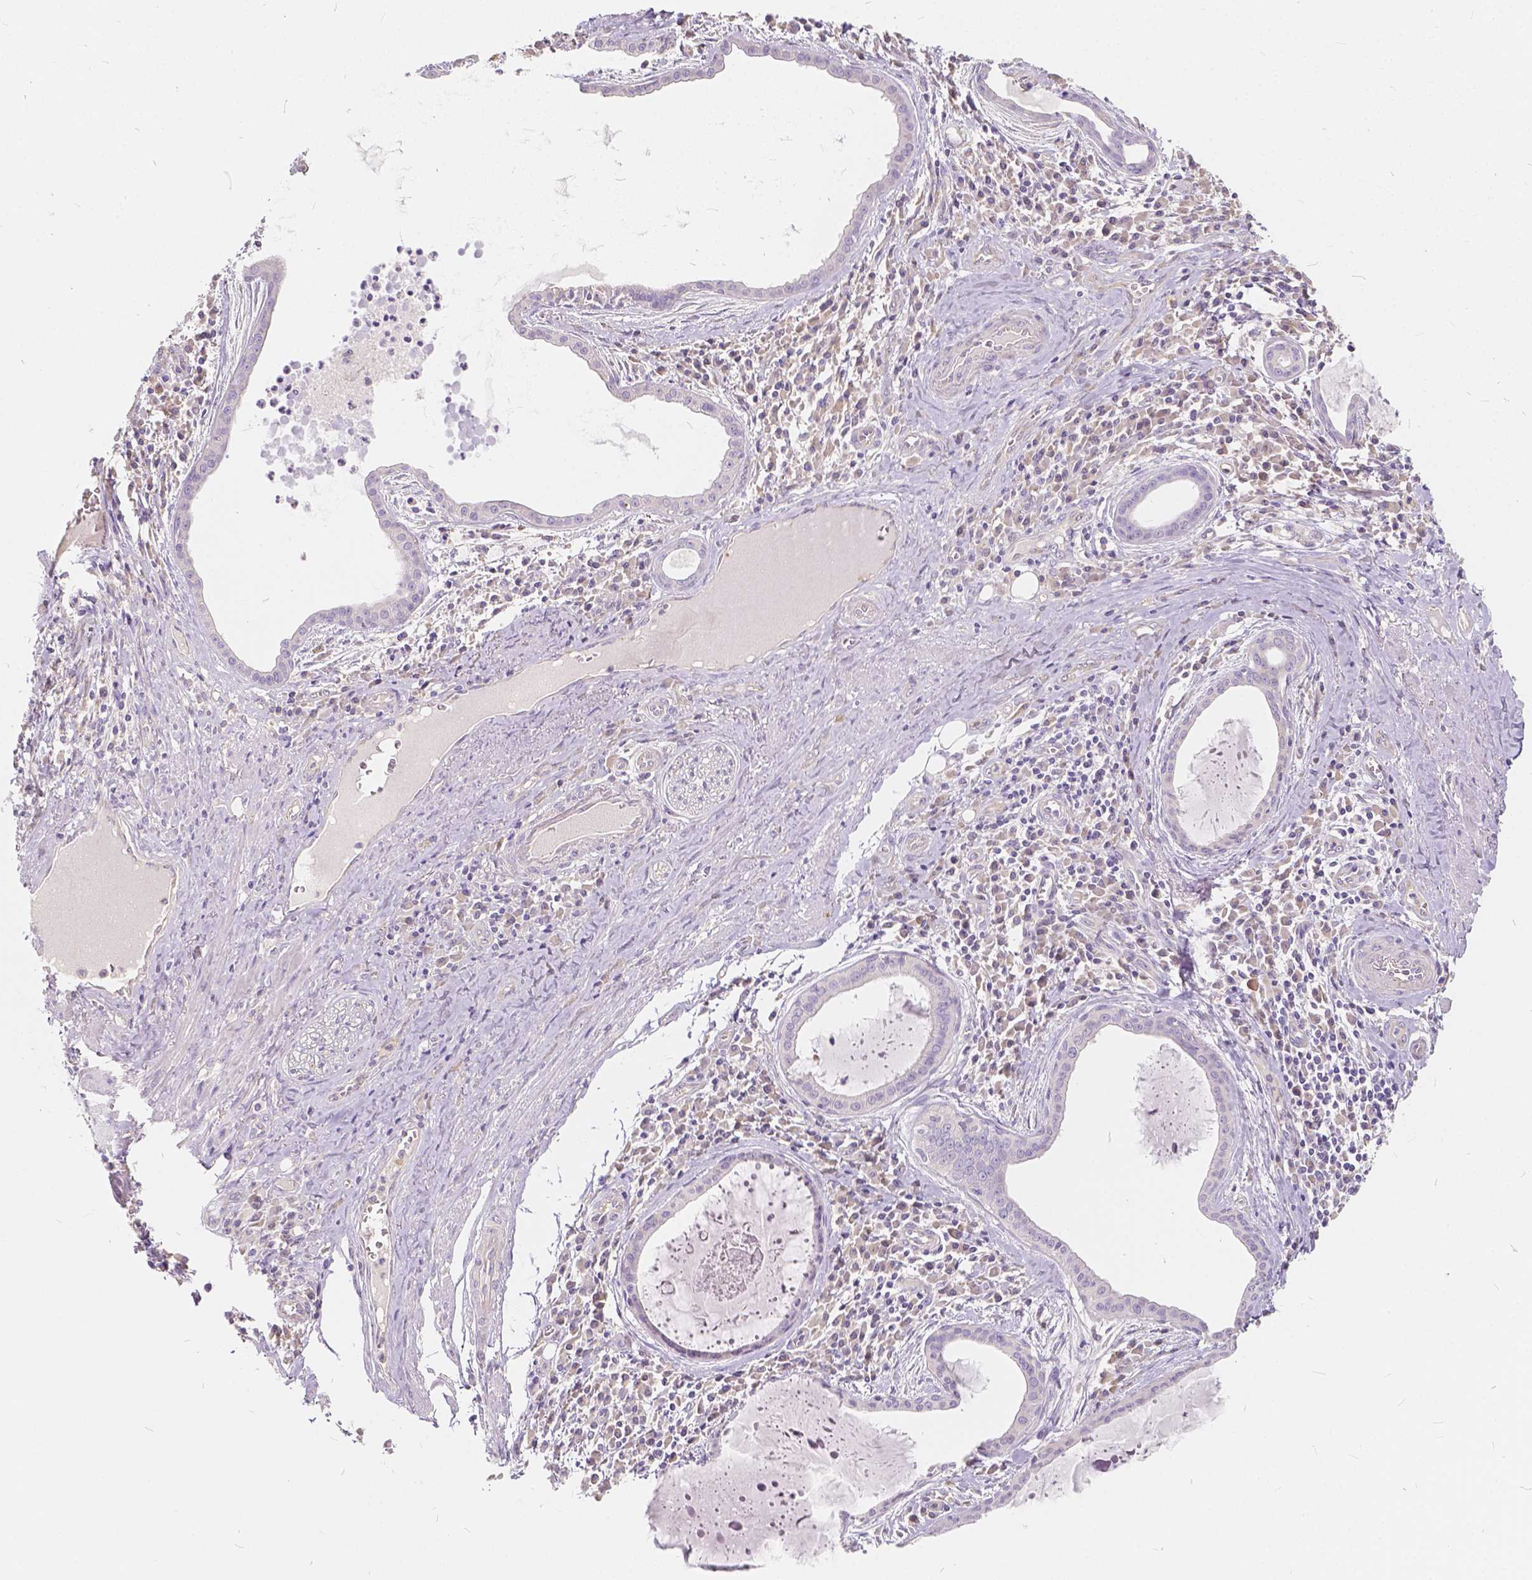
{"staining": {"intensity": "negative", "quantity": "none", "location": "none"}, "tissue": "lung cancer", "cell_type": "Tumor cells", "image_type": "cancer", "snomed": [{"axis": "morphology", "description": "Squamous cell carcinoma, NOS"}, {"axis": "topography", "description": "Lung"}], "caption": "Immunohistochemistry of human lung squamous cell carcinoma reveals no staining in tumor cells.", "gene": "KIAA0513", "patient": {"sex": "male", "age": 74}}